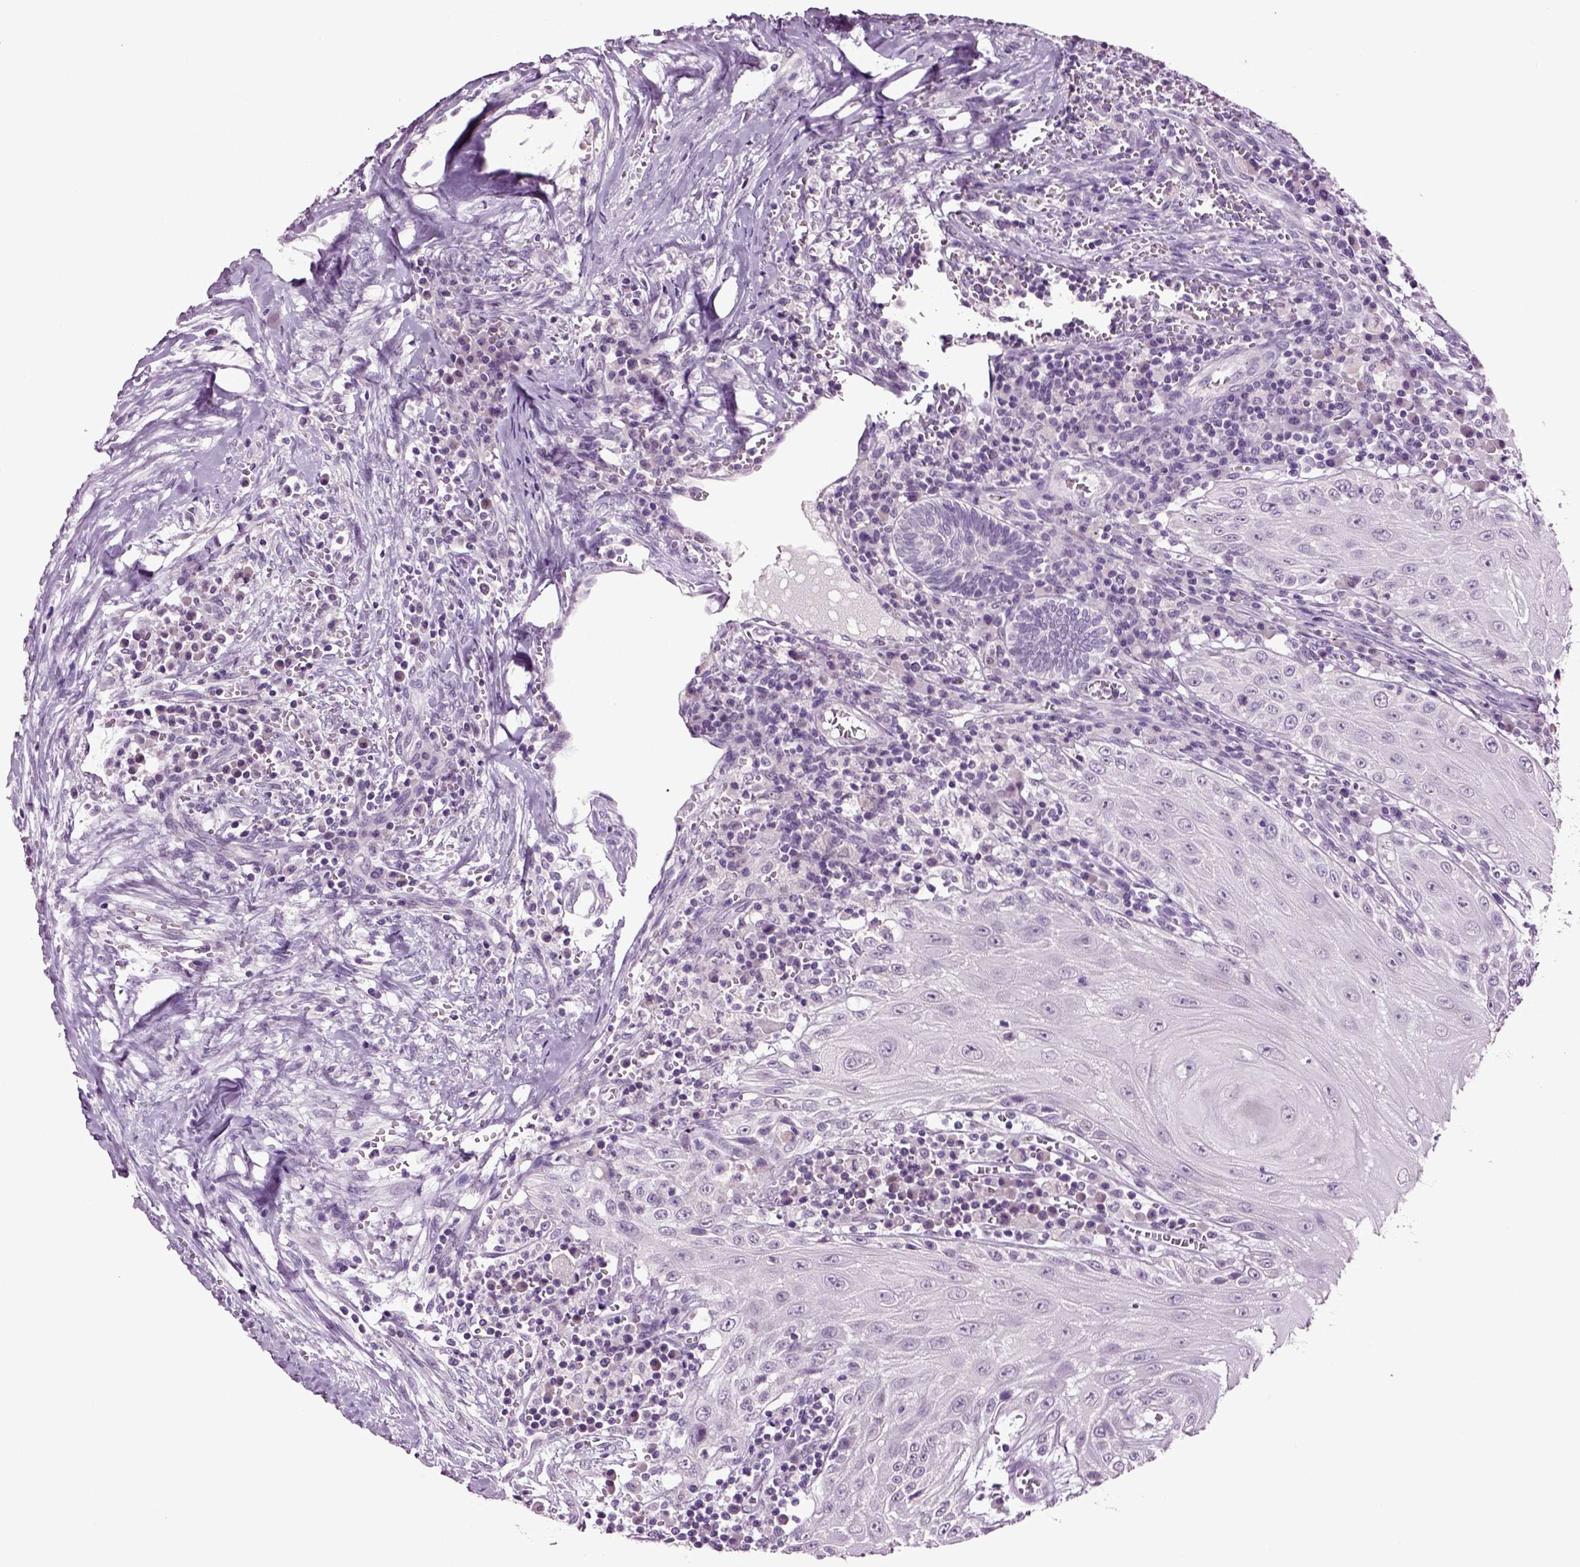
{"staining": {"intensity": "negative", "quantity": "none", "location": "none"}, "tissue": "head and neck cancer", "cell_type": "Tumor cells", "image_type": "cancer", "snomed": [{"axis": "morphology", "description": "Squamous cell carcinoma, NOS"}, {"axis": "topography", "description": "Oral tissue"}, {"axis": "topography", "description": "Head-Neck"}], "caption": "A micrograph of human head and neck cancer is negative for staining in tumor cells. (Immunohistochemistry, brightfield microscopy, high magnification).", "gene": "SLC17A6", "patient": {"sex": "male", "age": 58}}